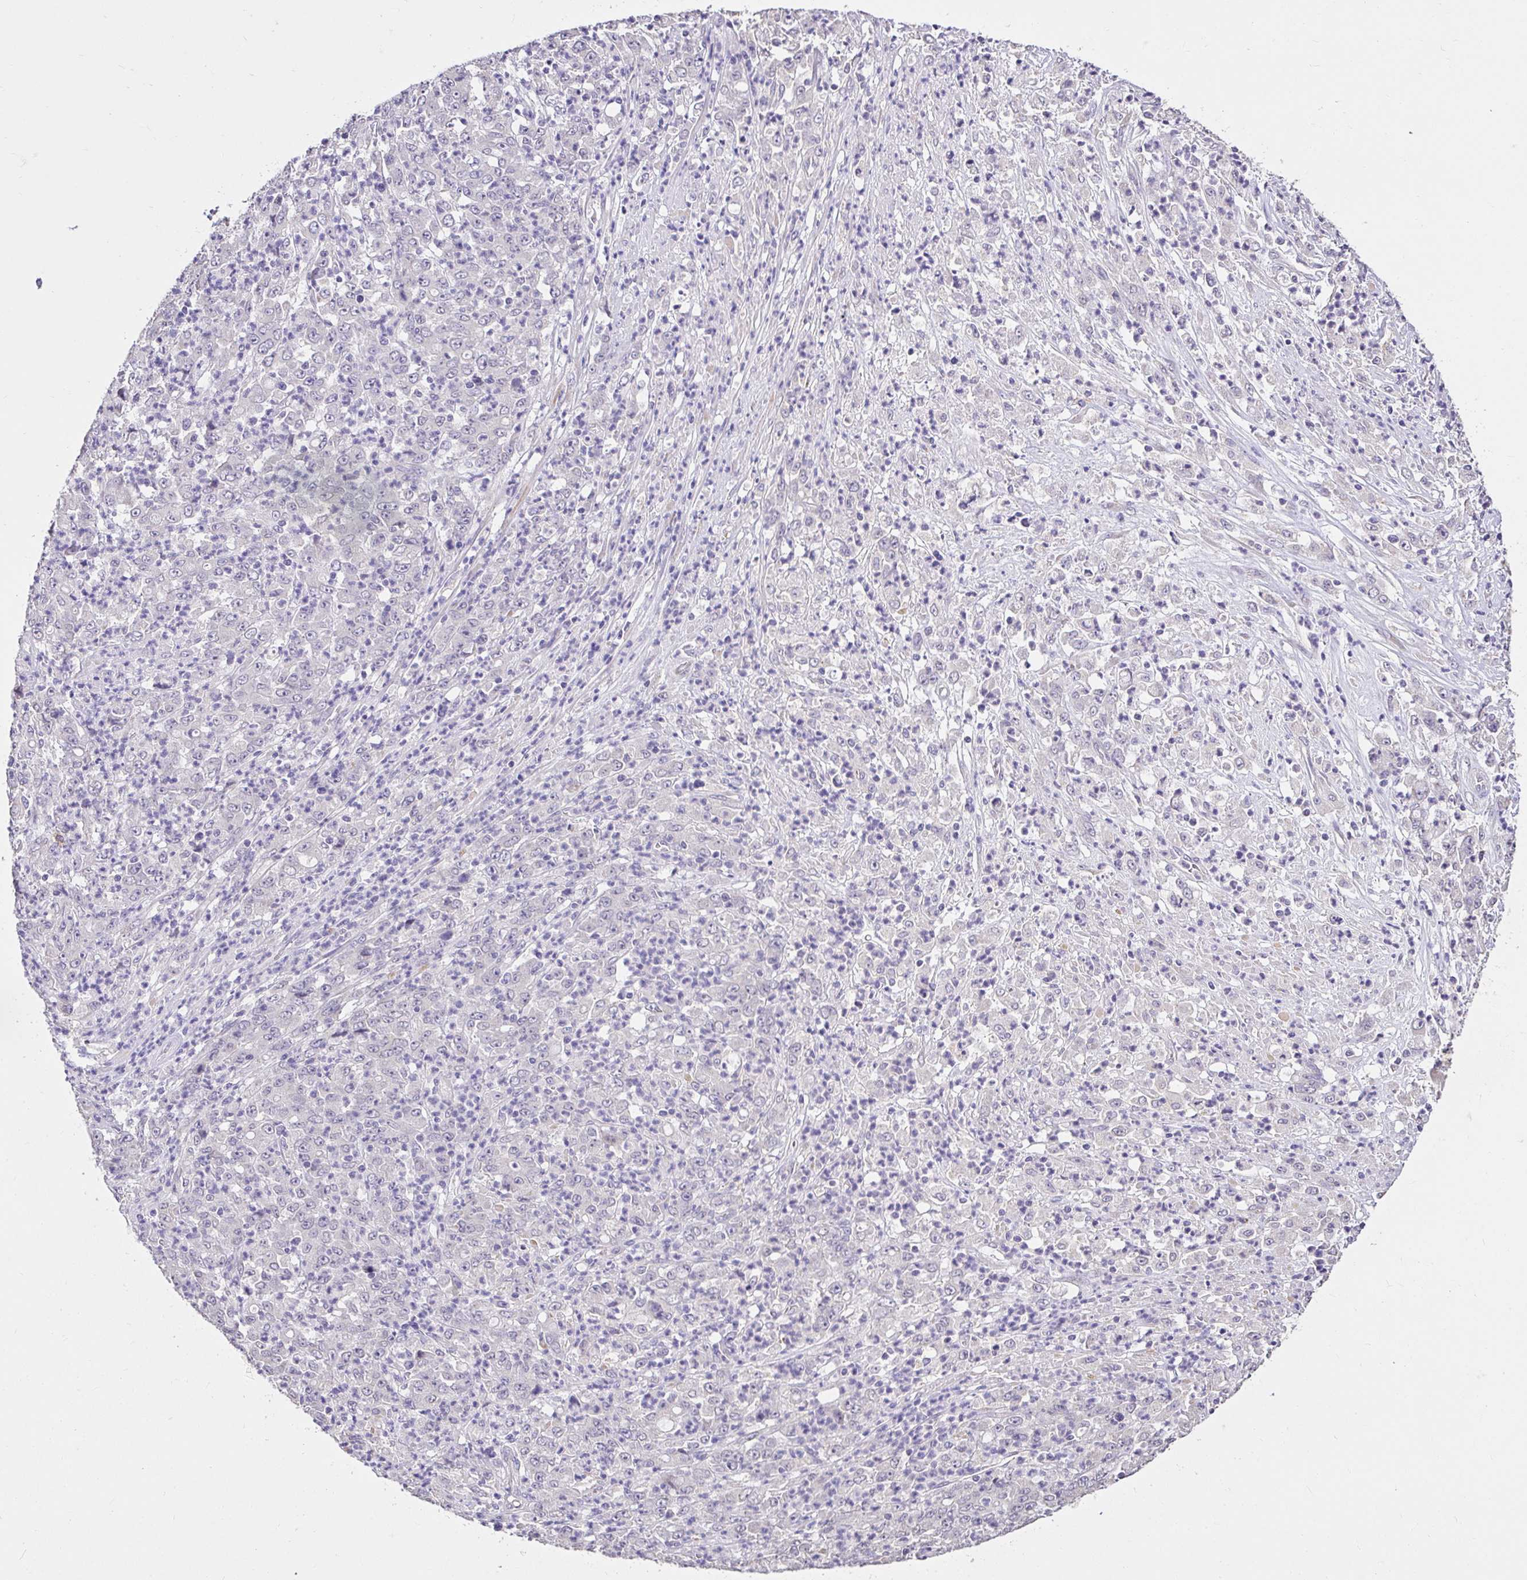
{"staining": {"intensity": "negative", "quantity": "none", "location": "none"}, "tissue": "stomach cancer", "cell_type": "Tumor cells", "image_type": "cancer", "snomed": [{"axis": "morphology", "description": "Adenocarcinoma, NOS"}, {"axis": "topography", "description": "Stomach, lower"}], "caption": "Immunohistochemistry of human stomach cancer displays no positivity in tumor cells.", "gene": "KIAA1210", "patient": {"sex": "female", "age": 71}}